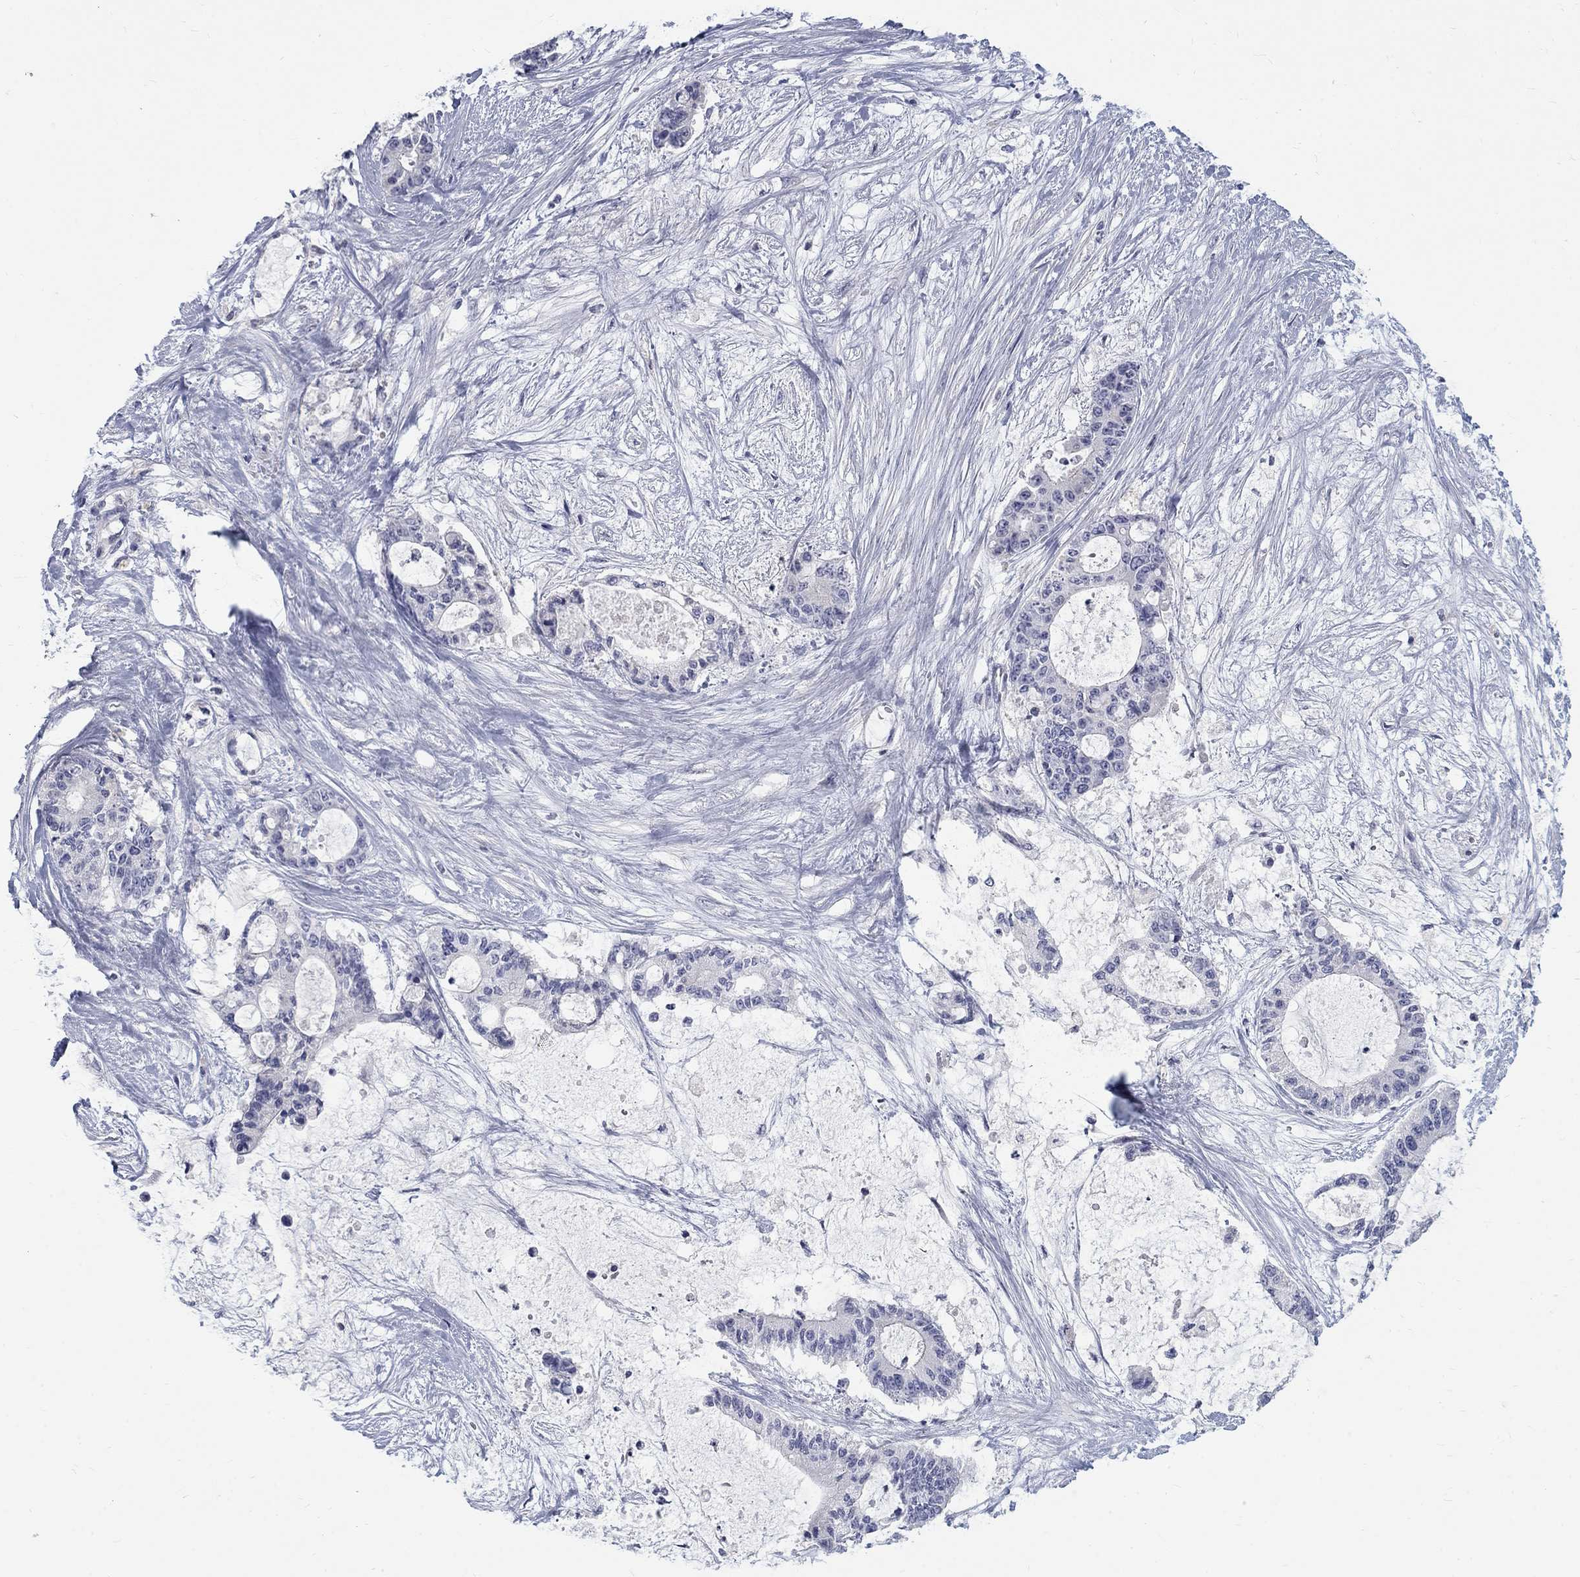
{"staining": {"intensity": "negative", "quantity": "none", "location": "none"}, "tissue": "liver cancer", "cell_type": "Tumor cells", "image_type": "cancer", "snomed": [{"axis": "morphology", "description": "Normal tissue, NOS"}, {"axis": "morphology", "description": "Cholangiocarcinoma"}, {"axis": "topography", "description": "Liver"}, {"axis": "topography", "description": "Peripheral nerve tissue"}], "caption": "High power microscopy micrograph of an immunohistochemistry histopathology image of cholangiocarcinoma (liver), revealing no significant expression in tumor cells.", "gene": "PTH1R", "patient": {"sex": "female", "age": 73}}